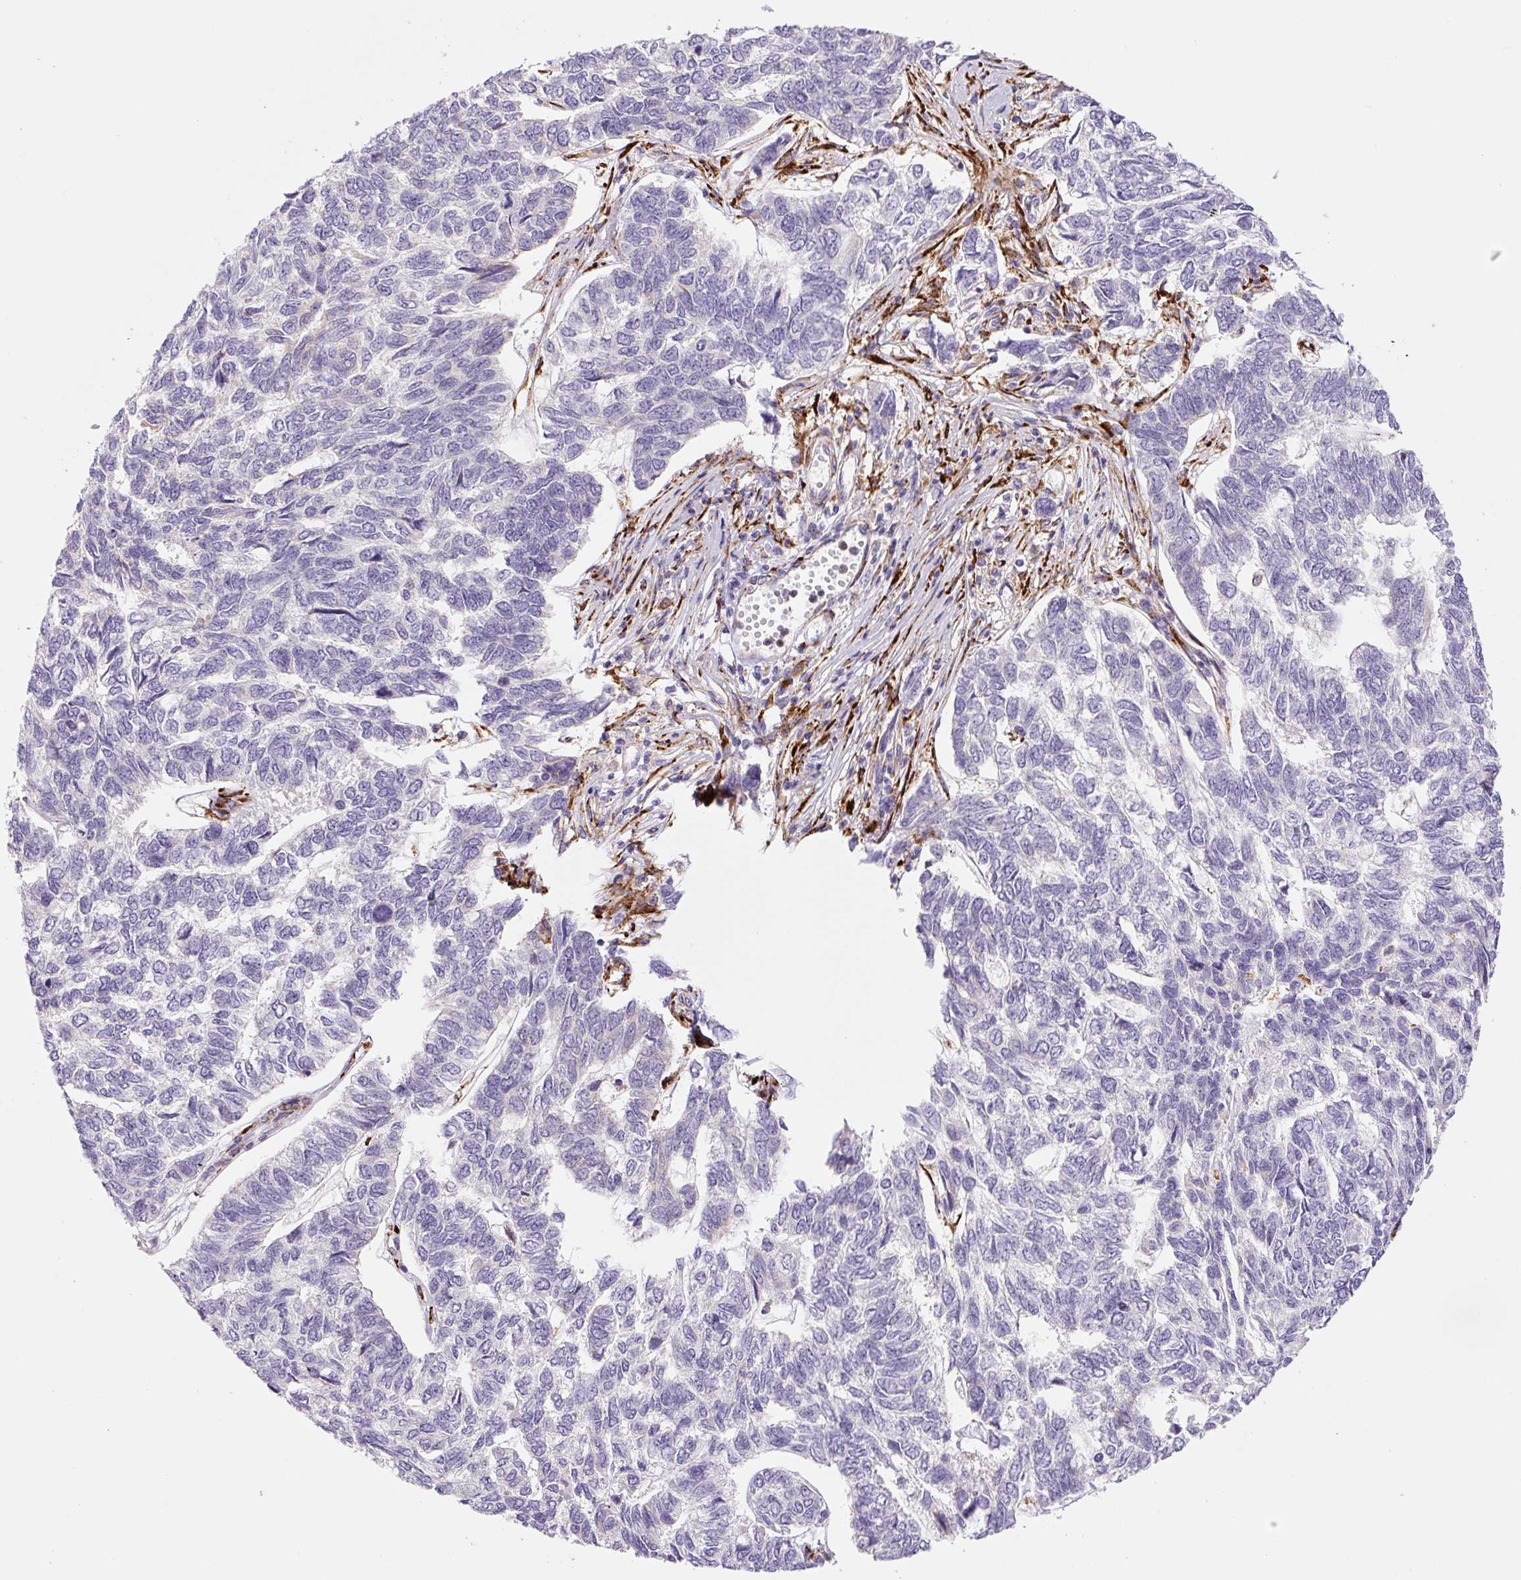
{"staining": {"intensity": "negative", "quantity": "none", "location": "none"}, "tissue": "skin cancer", "cell_type": "Tumor cells", "image_type": "cancer", "snomed": [{"axis": "morphology", "description": "Basal cell carcinoma"}, {"axis": "topography", "description": "Skin"}], "caption": "This is an immunohistochemistry (IHC) micrograph of human skin cancer. There is no positivity in tumor cells.", "gene": "DISP3", "patient": {"sex": "female", "age": 65}}